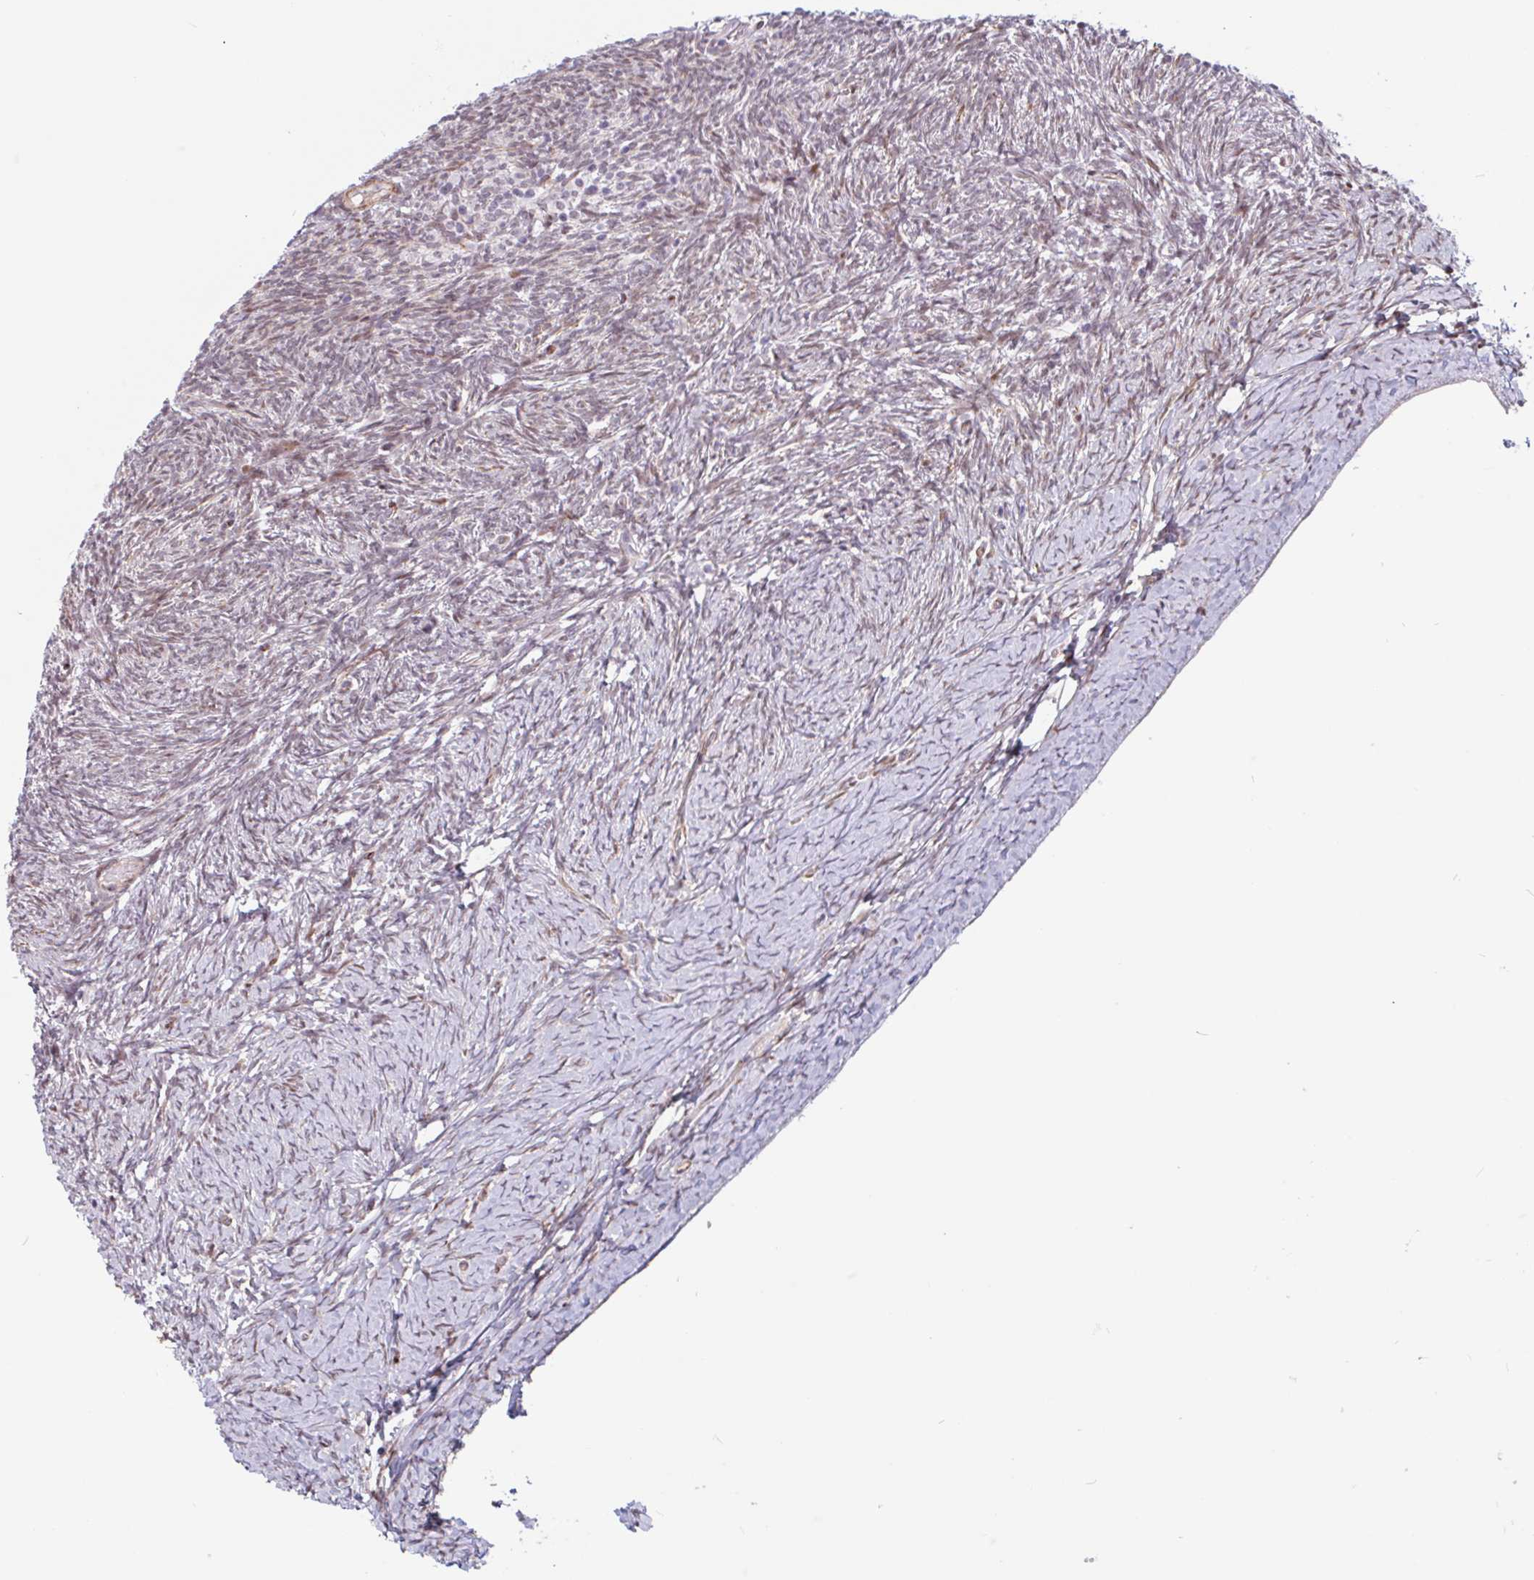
{"staining": {"intensity": "weak", "quantity": "<25%", "location": "nuclear"}, "tissue": "ovary", "cell_type": "Follicle cells", "image_type": "normal", "snomed": [{"axis": "morphology", "description": "Normal tissue, NOS"}, {"axis": "topography", "description": "Ovary"}], "caption": "Immunohistochemical staining of normal human ovary demonstrates no significant expression in follicle cells. (DAB (3,3'-diaminobenzidine) immunohistochemistry with hematoxylin counter stain).", "gene": "TMEM119", "patient": {"sex": "female", "age": 39}}